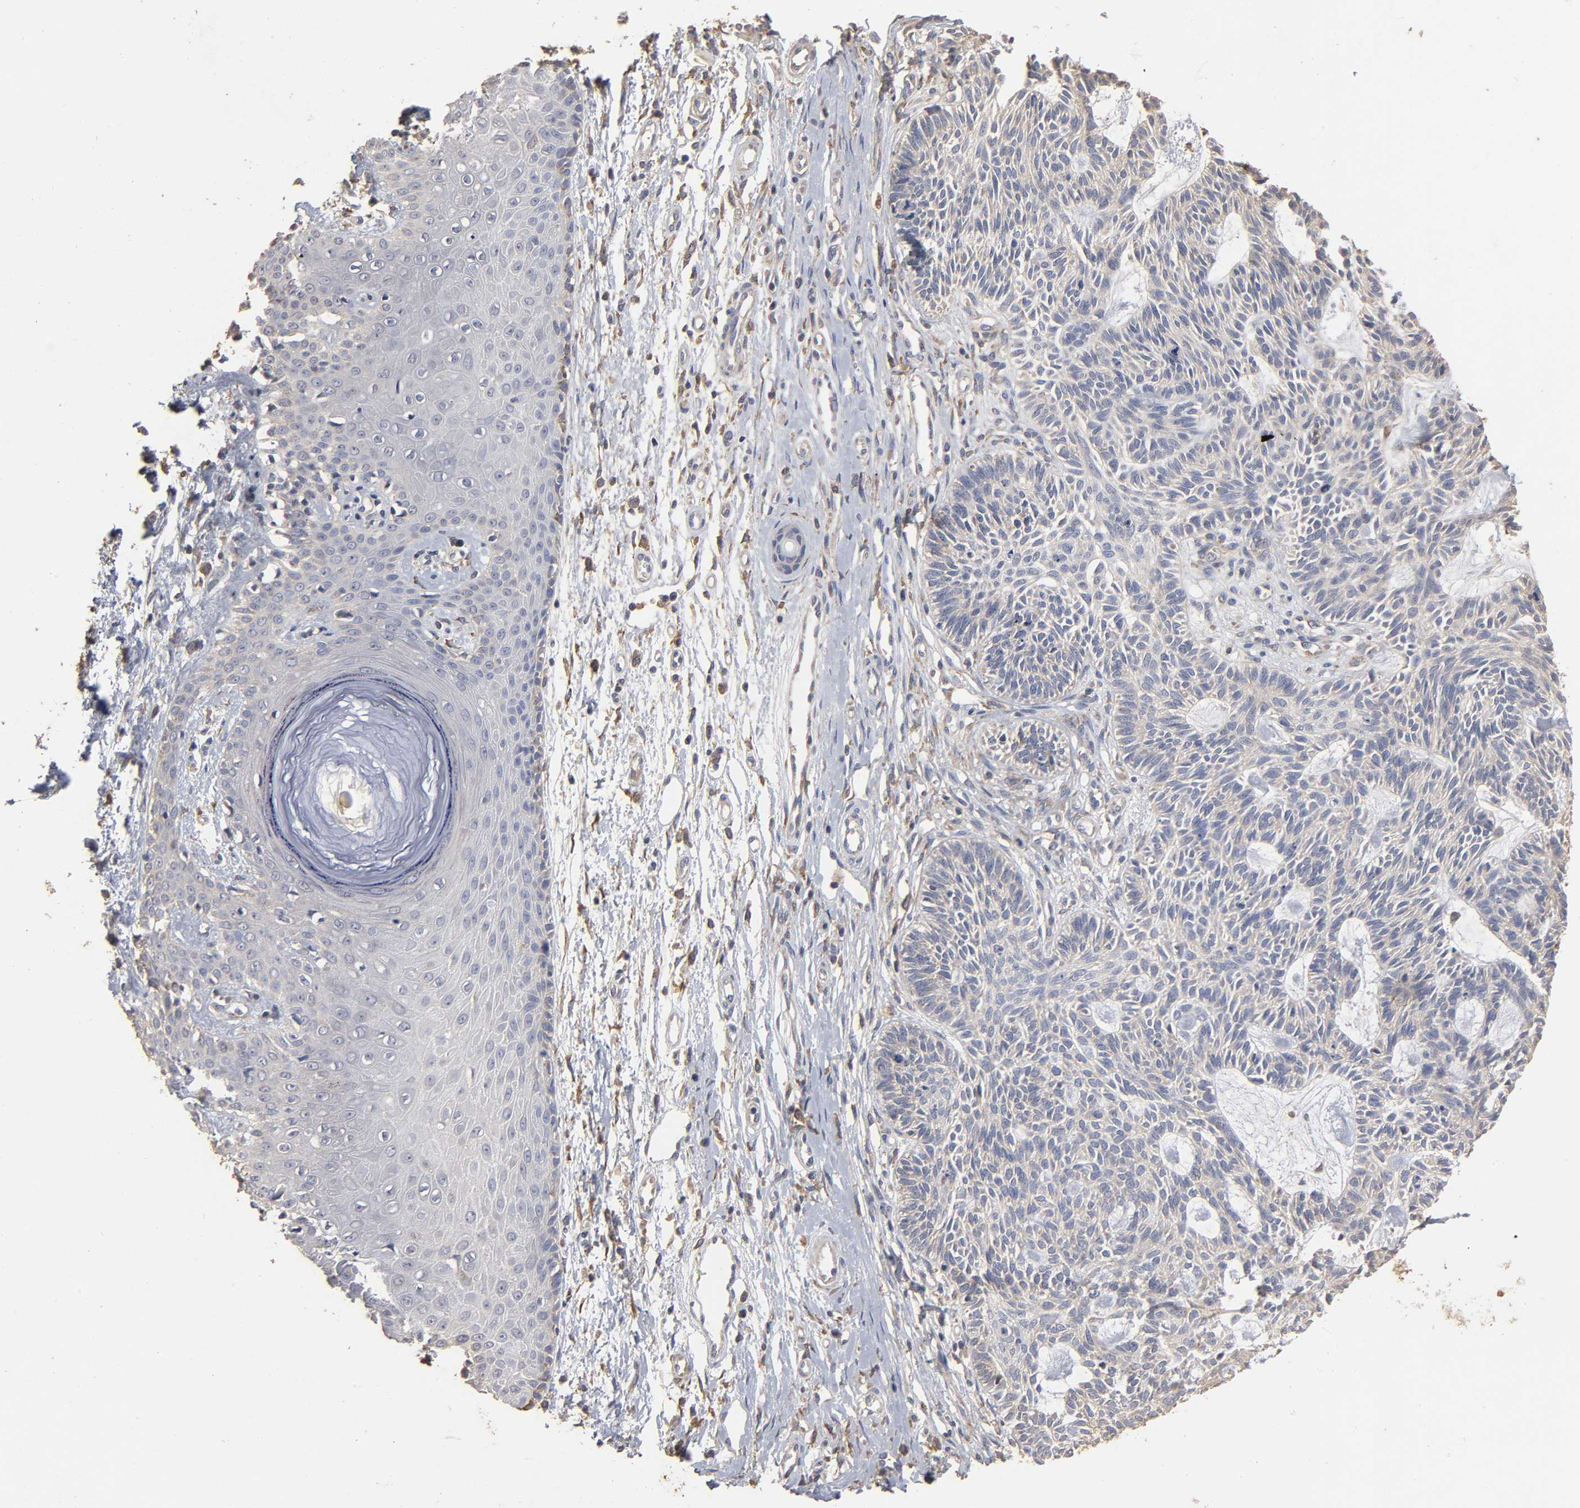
{"staining": {"intensity": "weak", "quantity": ">75%", "location": "cytoplasmic/membranous"}, "tissue": "skin cancer", "cell_type": "Tumor cells", "image_type": "cancer", "snomed": [{"axis": "morphology", "description": "Basal cell carcinoma"}, {"axis": "topography", "description": "Skin"}], "caption": "A brown stain shows weak cytoplasmic/membranous expression of a protein in human skin cancer (basal cell carcinoma) tumor cells.", "gene": "EIF4G2", "patient": {"sex": "male", "age": 67}}